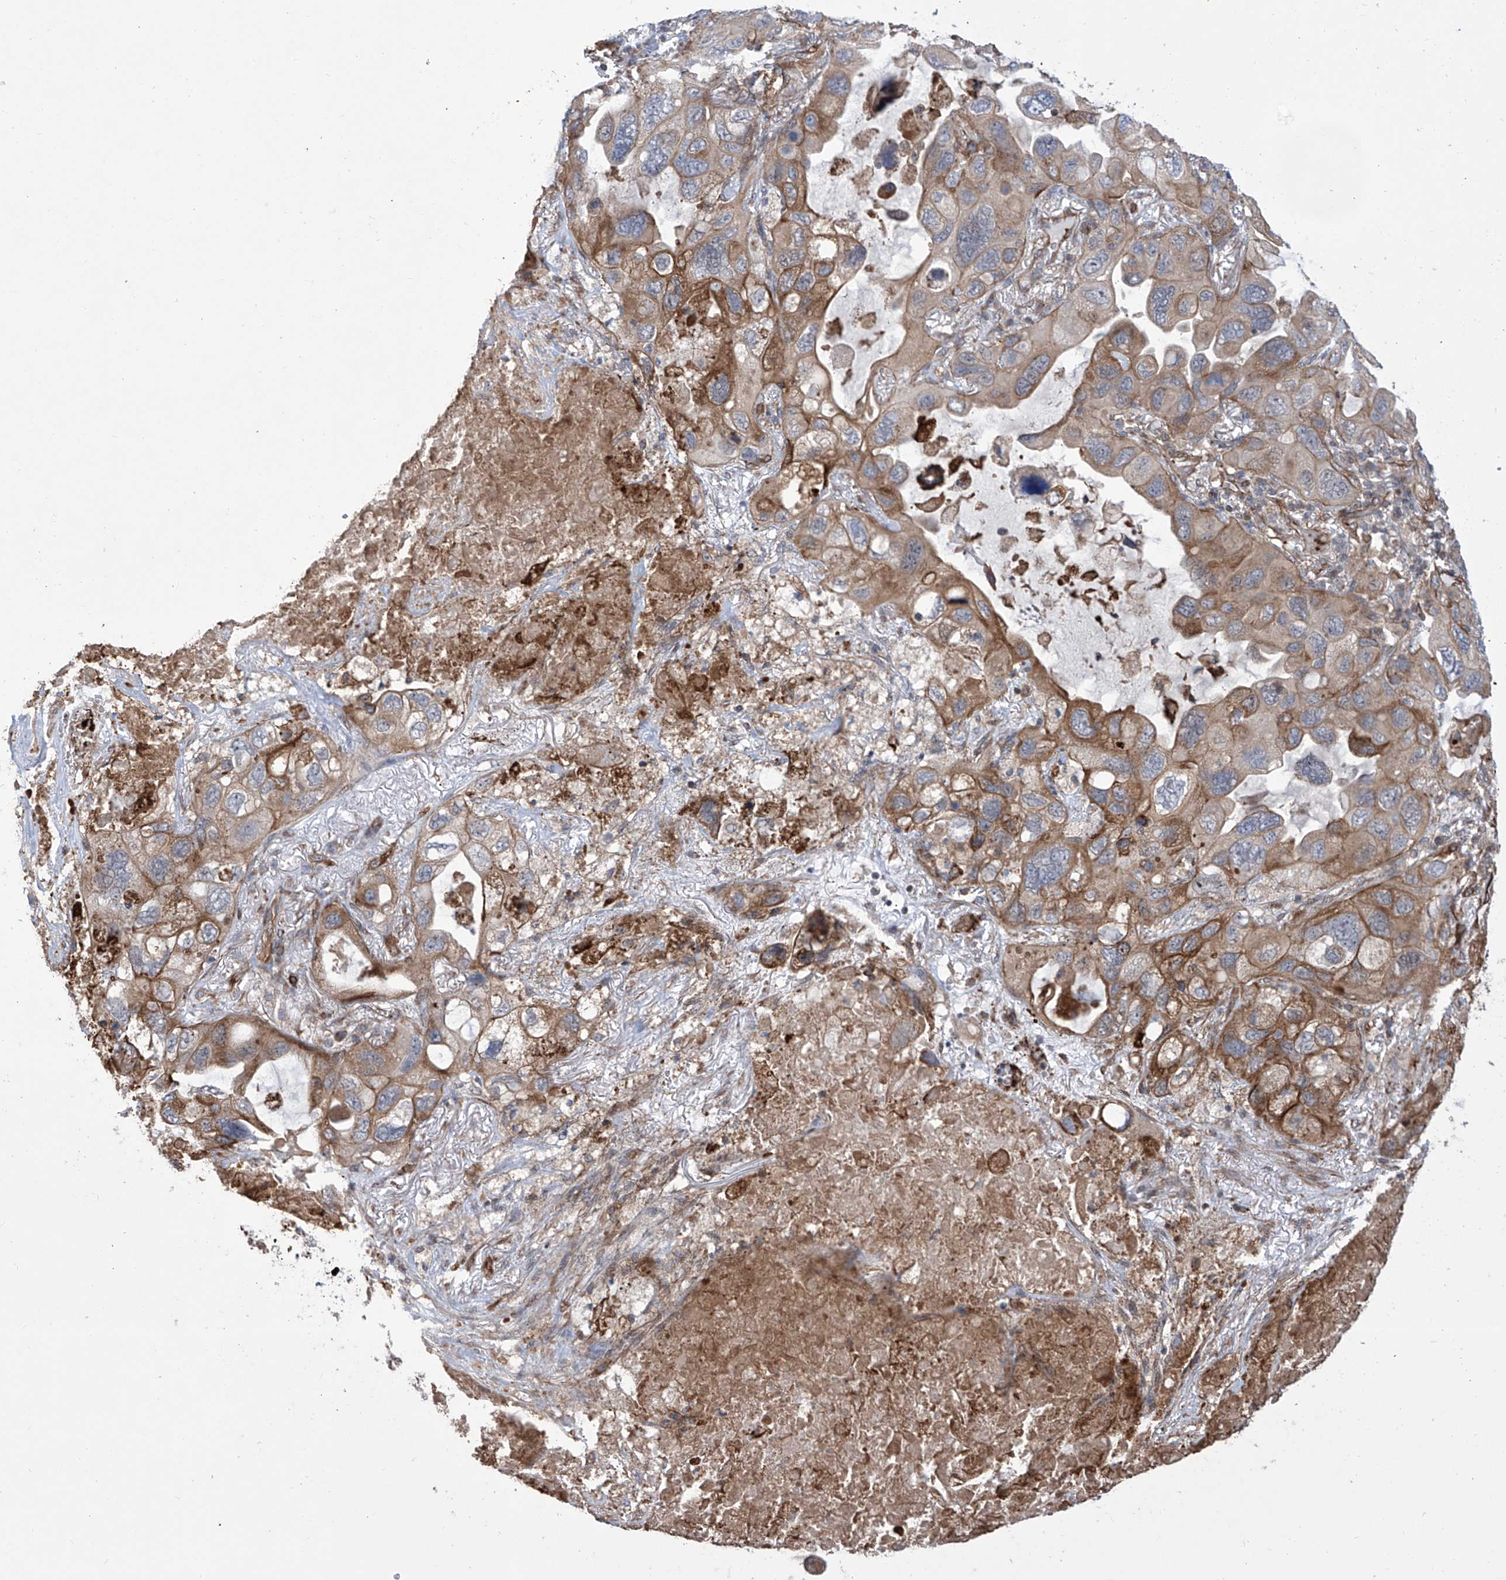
{"staining": {"intensity": "moderate", "quantity": "25%-75%", "location": "cytoplasmic/membranous"}, "tissue": "lung cancer", "cell_type": "Tumor cells", "image_type": "cancer", "snomed": [{"axis": "morphology", "description": "Squamous cell carcinoma, NOS"}, {"axis": "topography", "description": "Lung"}], "caption": "Immunohistochemical staining of lung cancer reveals moderate cytoplasmic/membranous protein positivity in approximately 25%-75% of tumor cells.", "gene": "APAF1", "patient": {"sex": "female", "age": 73}}